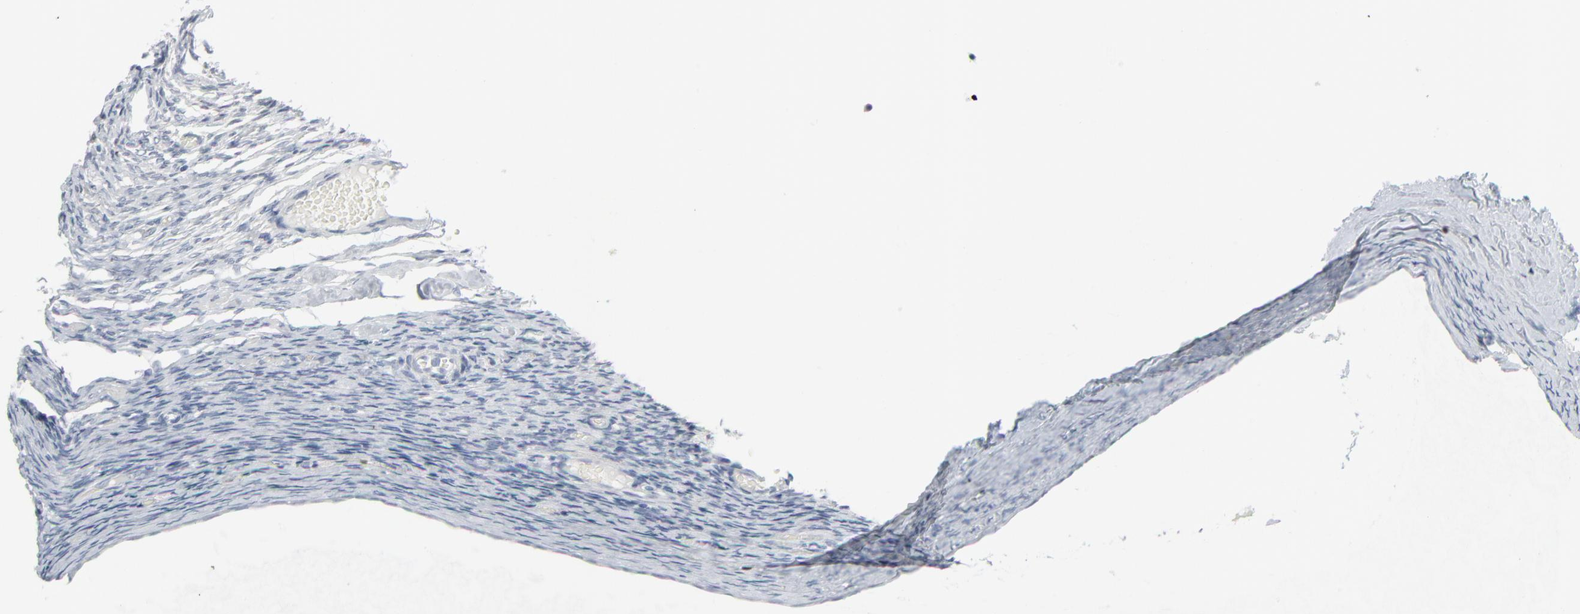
{"staining": {"intensity": "negative", "quantity": "none", "location": "none"}, "tissue": "ovary", "cell_type": "Follicle cells", "image_type": "normal", "snomed": [{"axis": "morphology", "description": "Normal tissue, NOS"}, {"axis": "topography", "description": "Ovary"}], "caption": "This is an IHC image of benign ovary. There is no expression in follicle cells.", "gene": "MITF", "patient": {"sex": "female", "age": 27}}